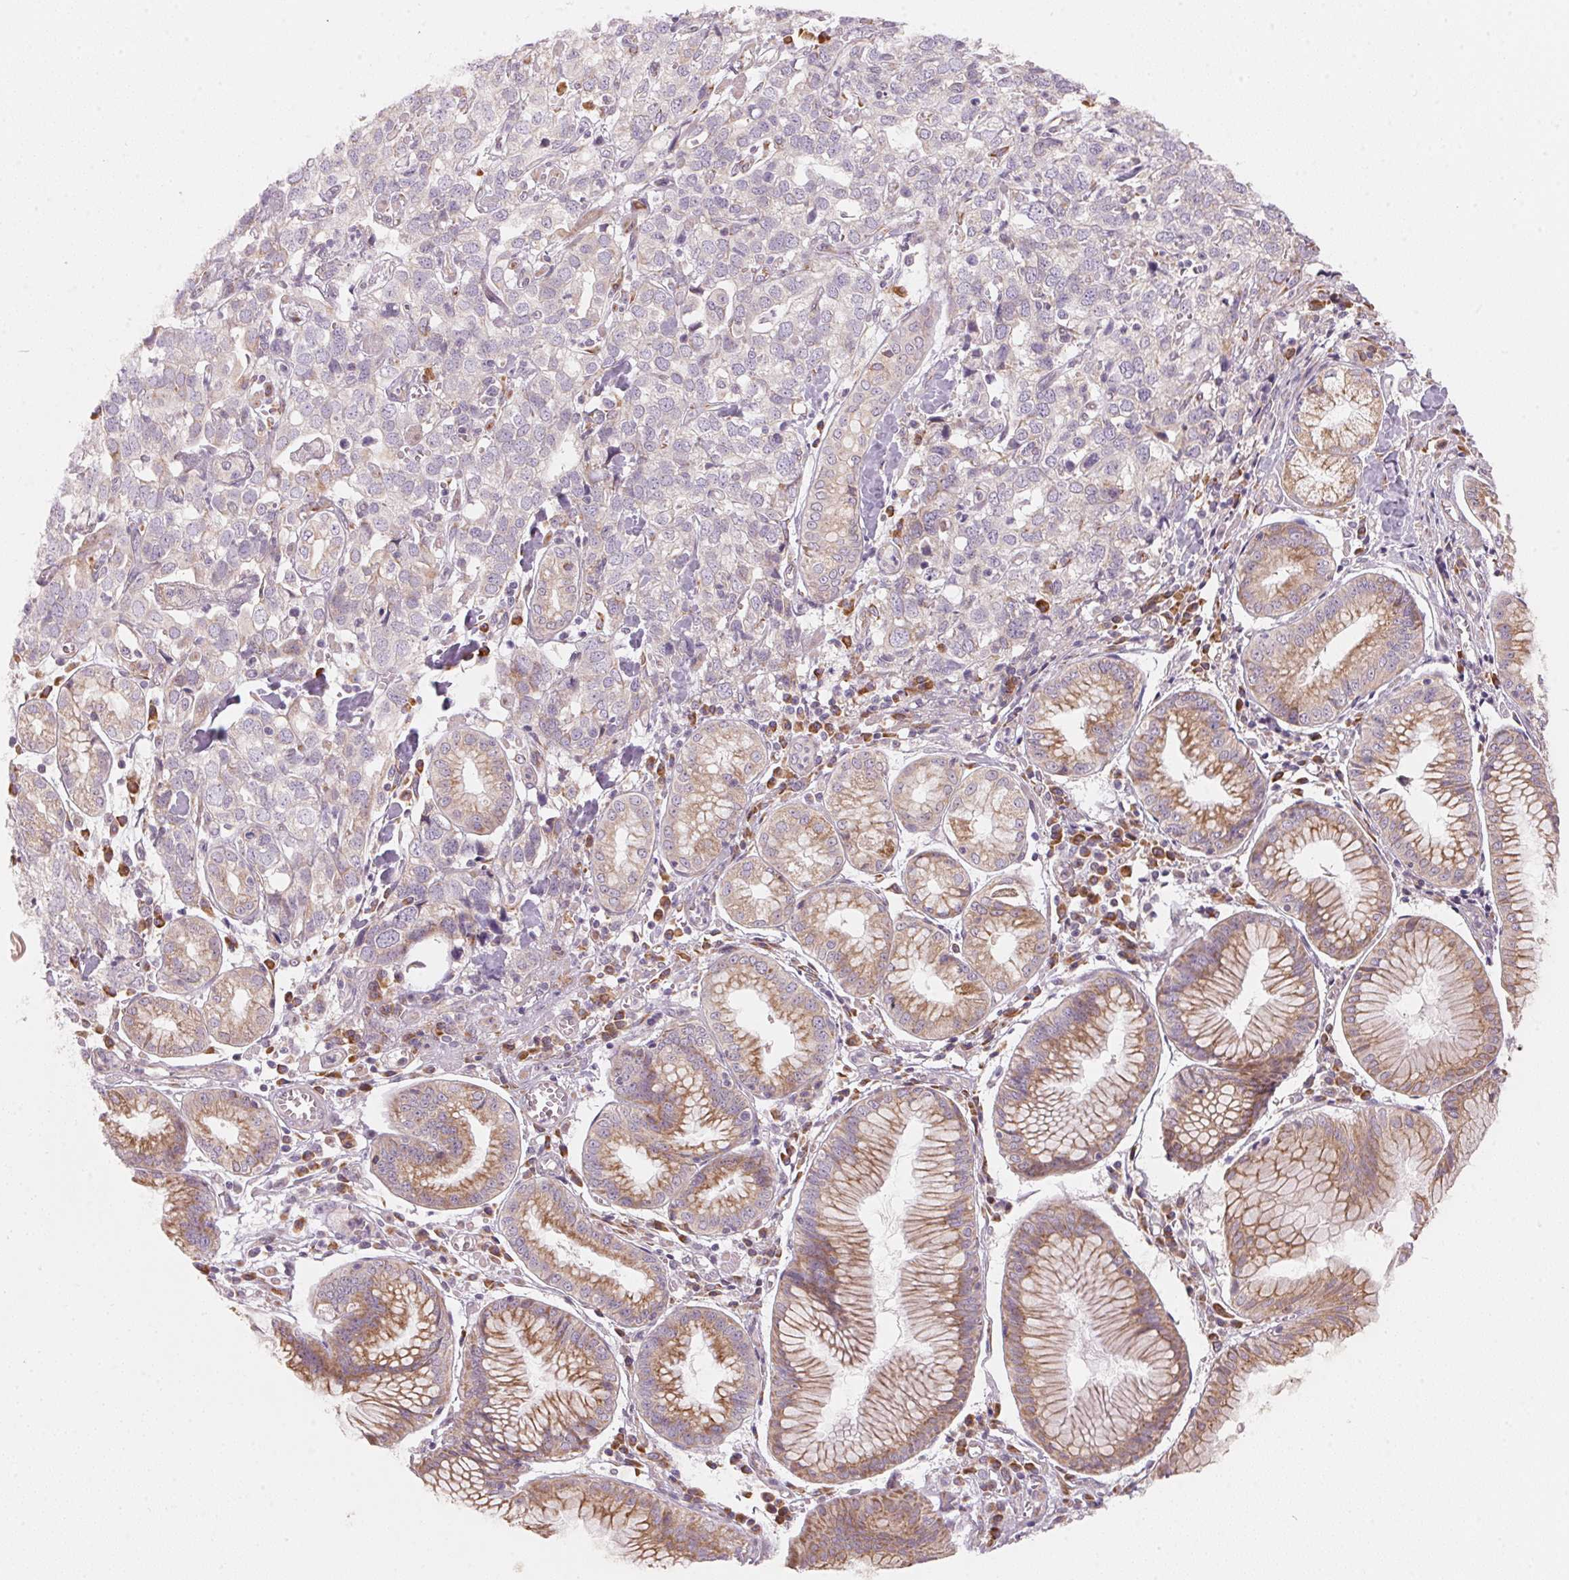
{"staining": {"intensity": "negative", "quantity": "none", "location": "none"}, "tissue": "stomach cancer", "cell_type": "Tumor cells", "image_type": "cancer", "snomed": [{"axis": "morphology", "description": "Adenocarcinoma, NOS"}, {"axis": "topography", "description": "Stomach, upper"}], "caption": "This is an immunohistochemistry image of stomach cancer (adenocarcinoma). There is no positivity in tumor cells.", "gene": "BLOC1S2", "patient": {"sex": "male", "age": 81}}